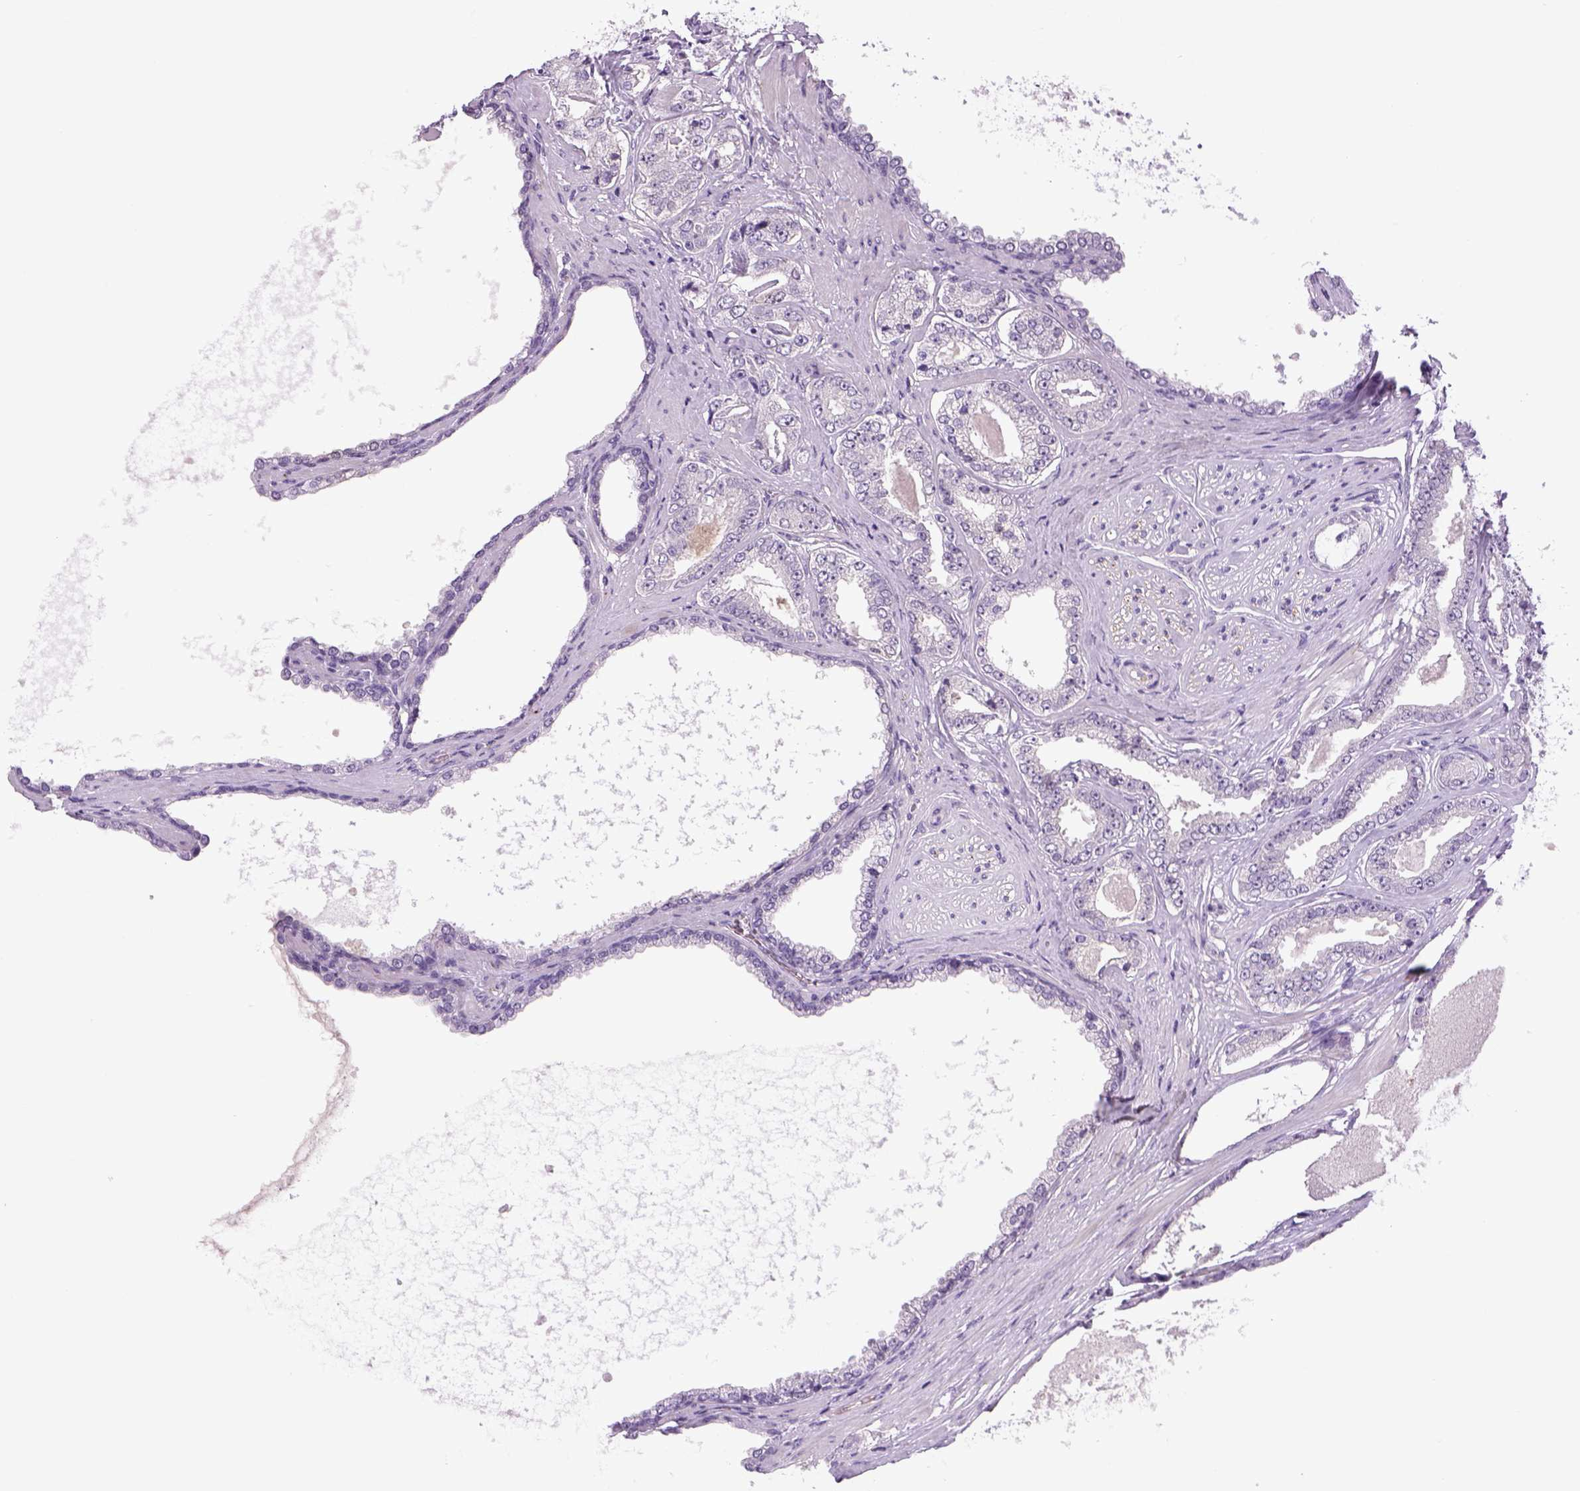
{"staining": {"intensity": "negative", "quantity": "none", "location": "none"}, "tissue": "prostate cancer", "cell_type": "Tumor cells", "image_type": "cancer", "snomed": [{"axis": "morphology", "description": "Adenocarcinoma, NOS"}, {"axis": "topography", "description": "Prostate"}], "caption": "The micrograph shows no staining of tumor cells in prostate cancer.", "gene": "DBH", "patient": {"sex": "male", "age": 64}}